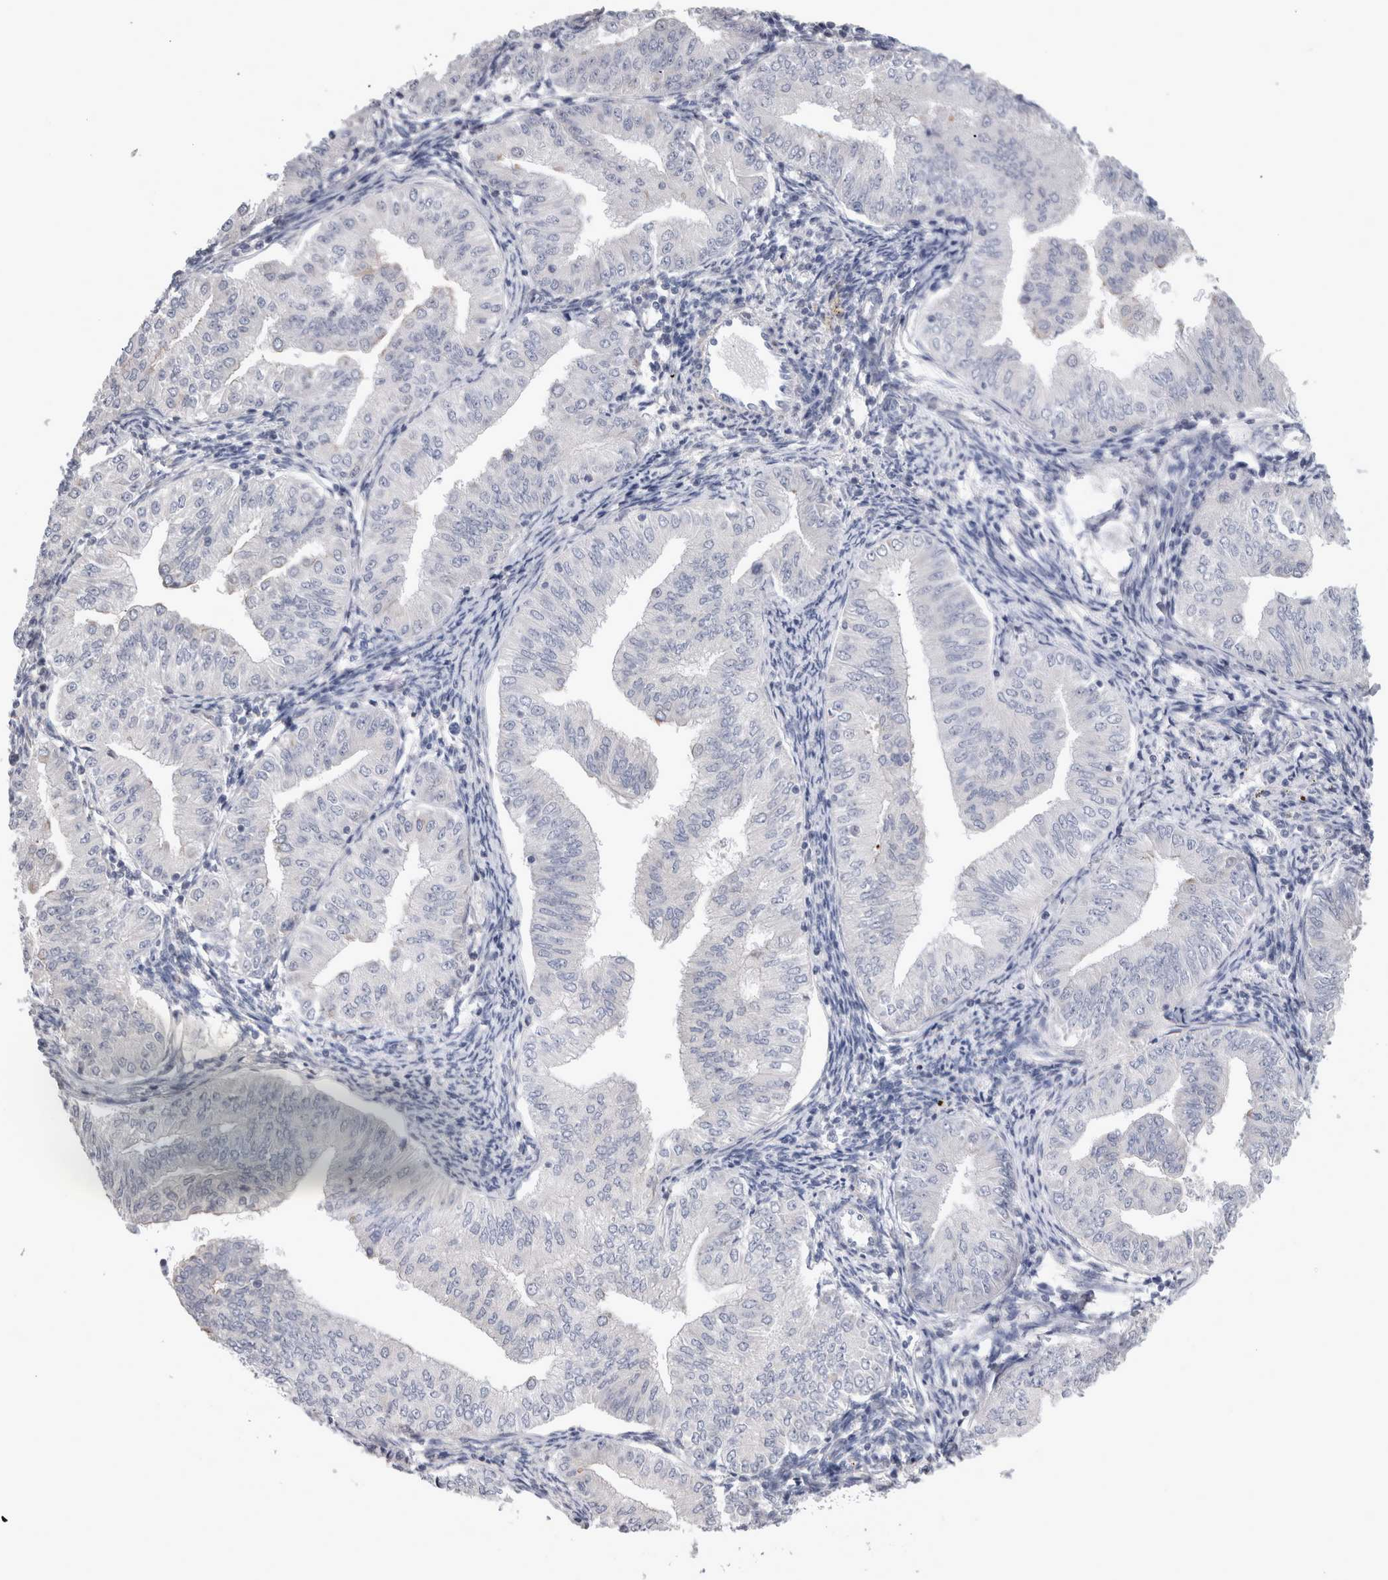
{"staining": {"intensity": "negative", "quantity": "none", "location": "none"}, "tissue": "endometrial cancer", "cell_type": "Tumor cells", "image_type": "cancer", "snomed": [{"axis": "morphology", "description": "Normal tissue, NOS"}, {"axis": "morphology", "description": "Adenocarcinoma, NOS"}, {"axis": "topography", "description": "Endometrium"}], "caption": "Histopathology image shows no protein staining in tumor cells of adenocarcinoma (endometrial) tissue.", "gene": "SMAP2", "patient": {"sex": "female", "age": 53}}